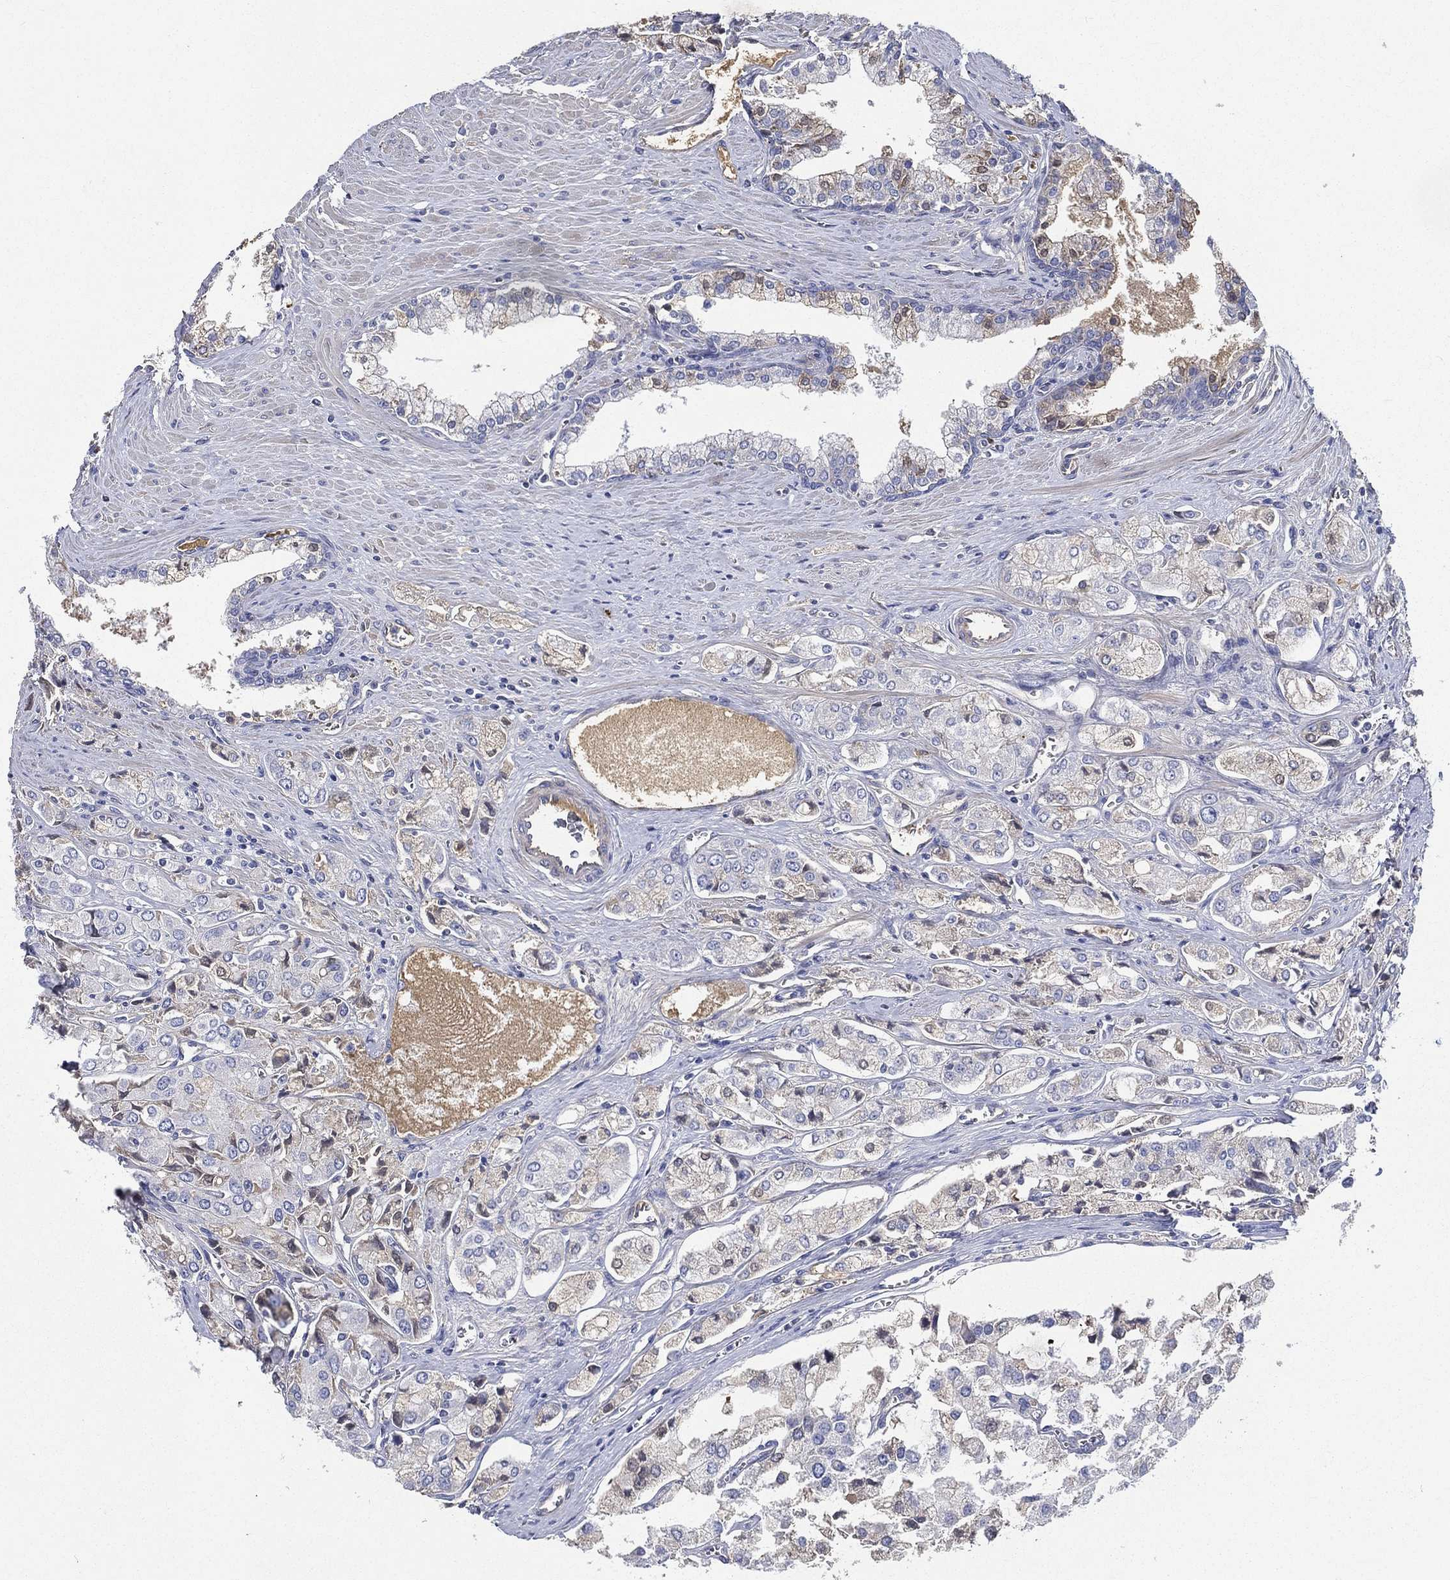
{"staining": {"intensity": "negative", "quantity": "none", "location": "none"}, "tissue": "prostate cancer", "cell_type": "Tumor cells", "image_type": "cancer", "snomed": [{"axis": "morphology", "description": "Adenocarcinoma, NOS"}, {"axis": "topography", "description": "Prostate and seminal vesicle, NOS"}, {"axis": "topography", "description": "Prostate"}], "caption": "A micrograph of prostate adenocarcinoma stained for a protein demonstrates no brown staining in tumor cells.", "gene": "TMPRSS11D", "patient": {"sex": "male", "age": 67}}